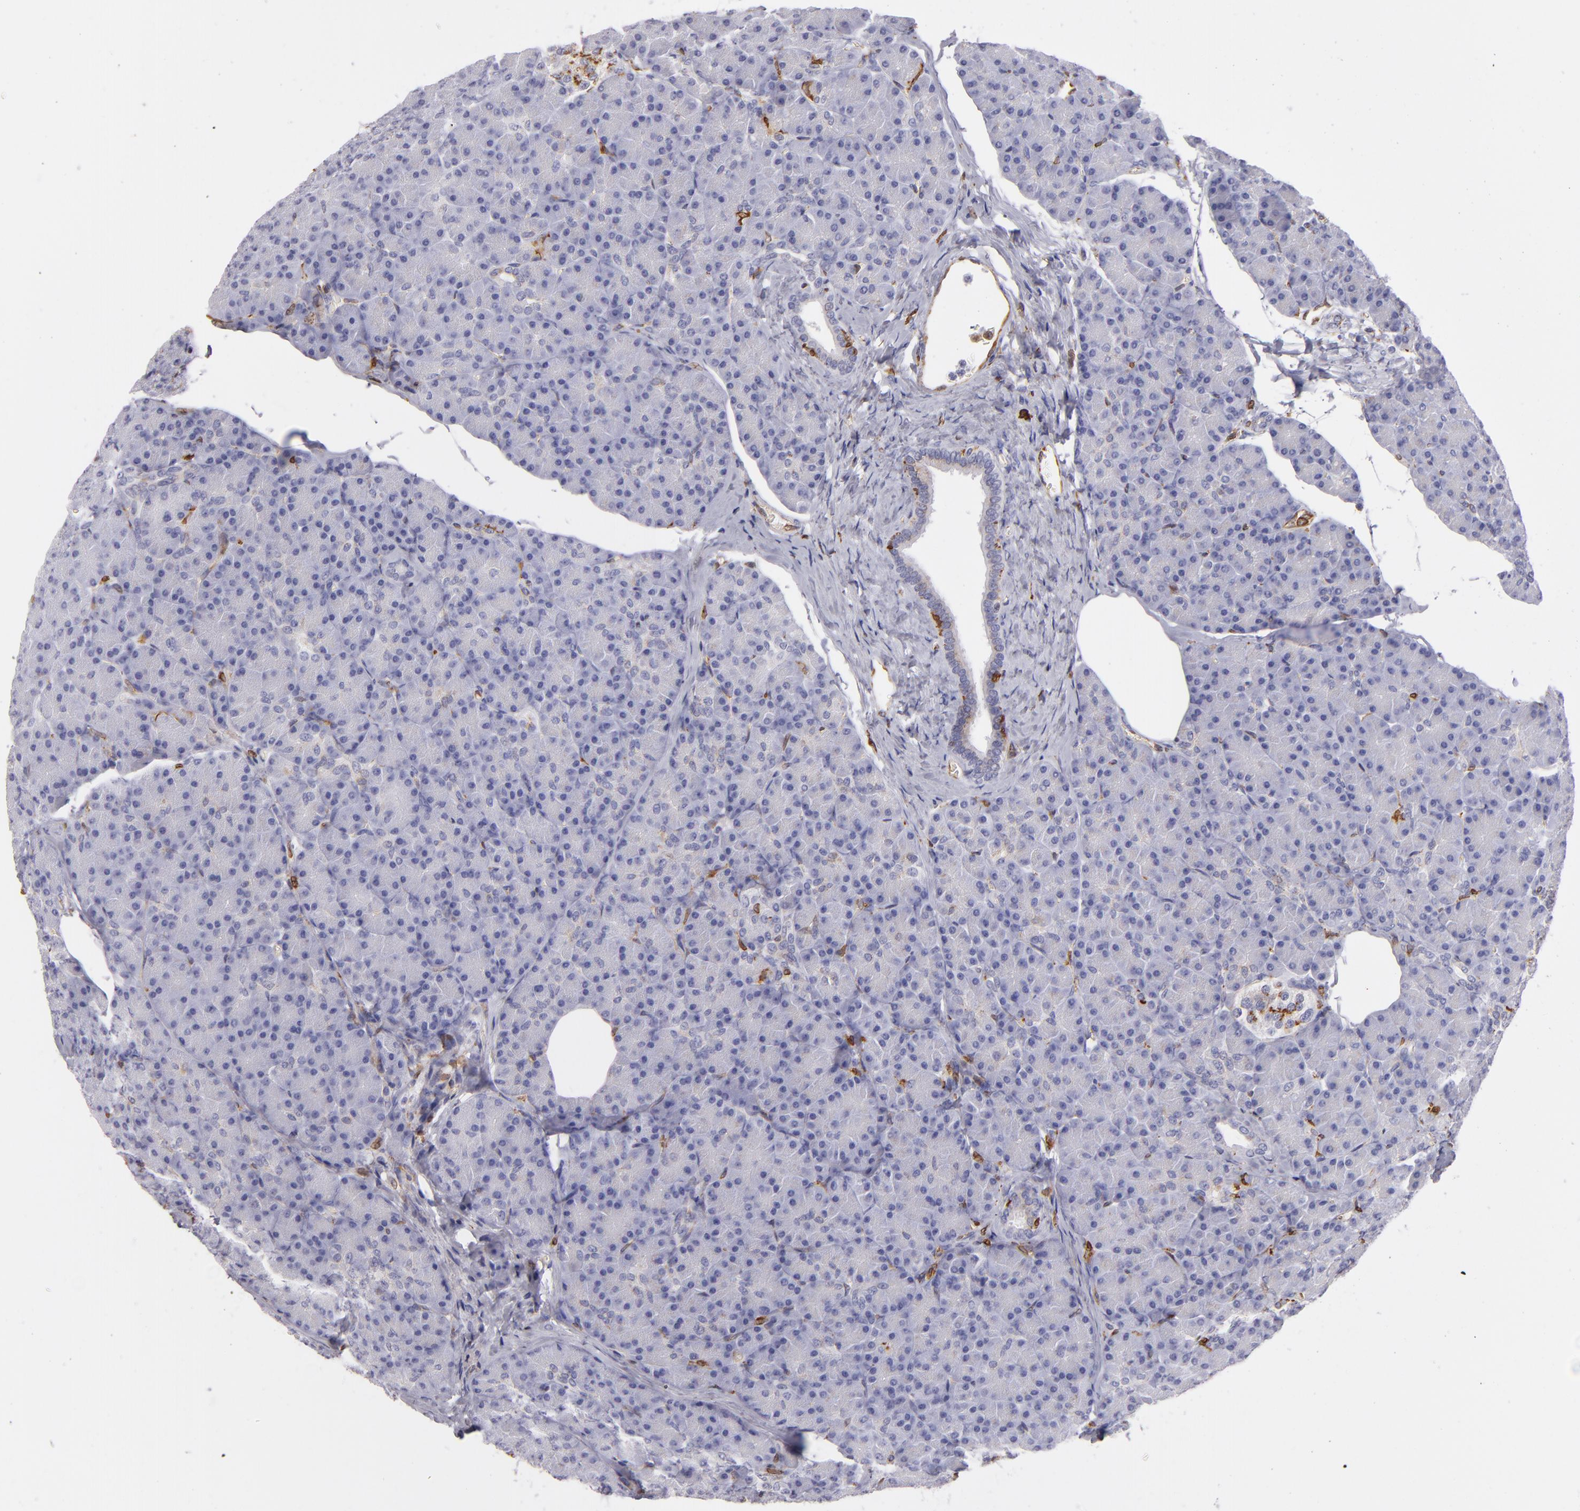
{"staining": {"intensity": "negative", "quantity": "none", "location": "none"}, "tissue": "pancreas", "cell_type": "Exocrine glandular cells", "image_type": "normal", "snomed": [{"axis": "morphology", "description": "Normal tissue, NOS"}, {"axis": "topography", "description": "Pancreas"}], "caption": "Immunohistochemical staining of benign human pancreas demonstrates no significant staining in exocrine glandular cells. (DAB immunohistochemistry (IHC) with hematoxylin counter stain).", "gene": "CD74", "patient": {"sex": "female", "age": 43}}